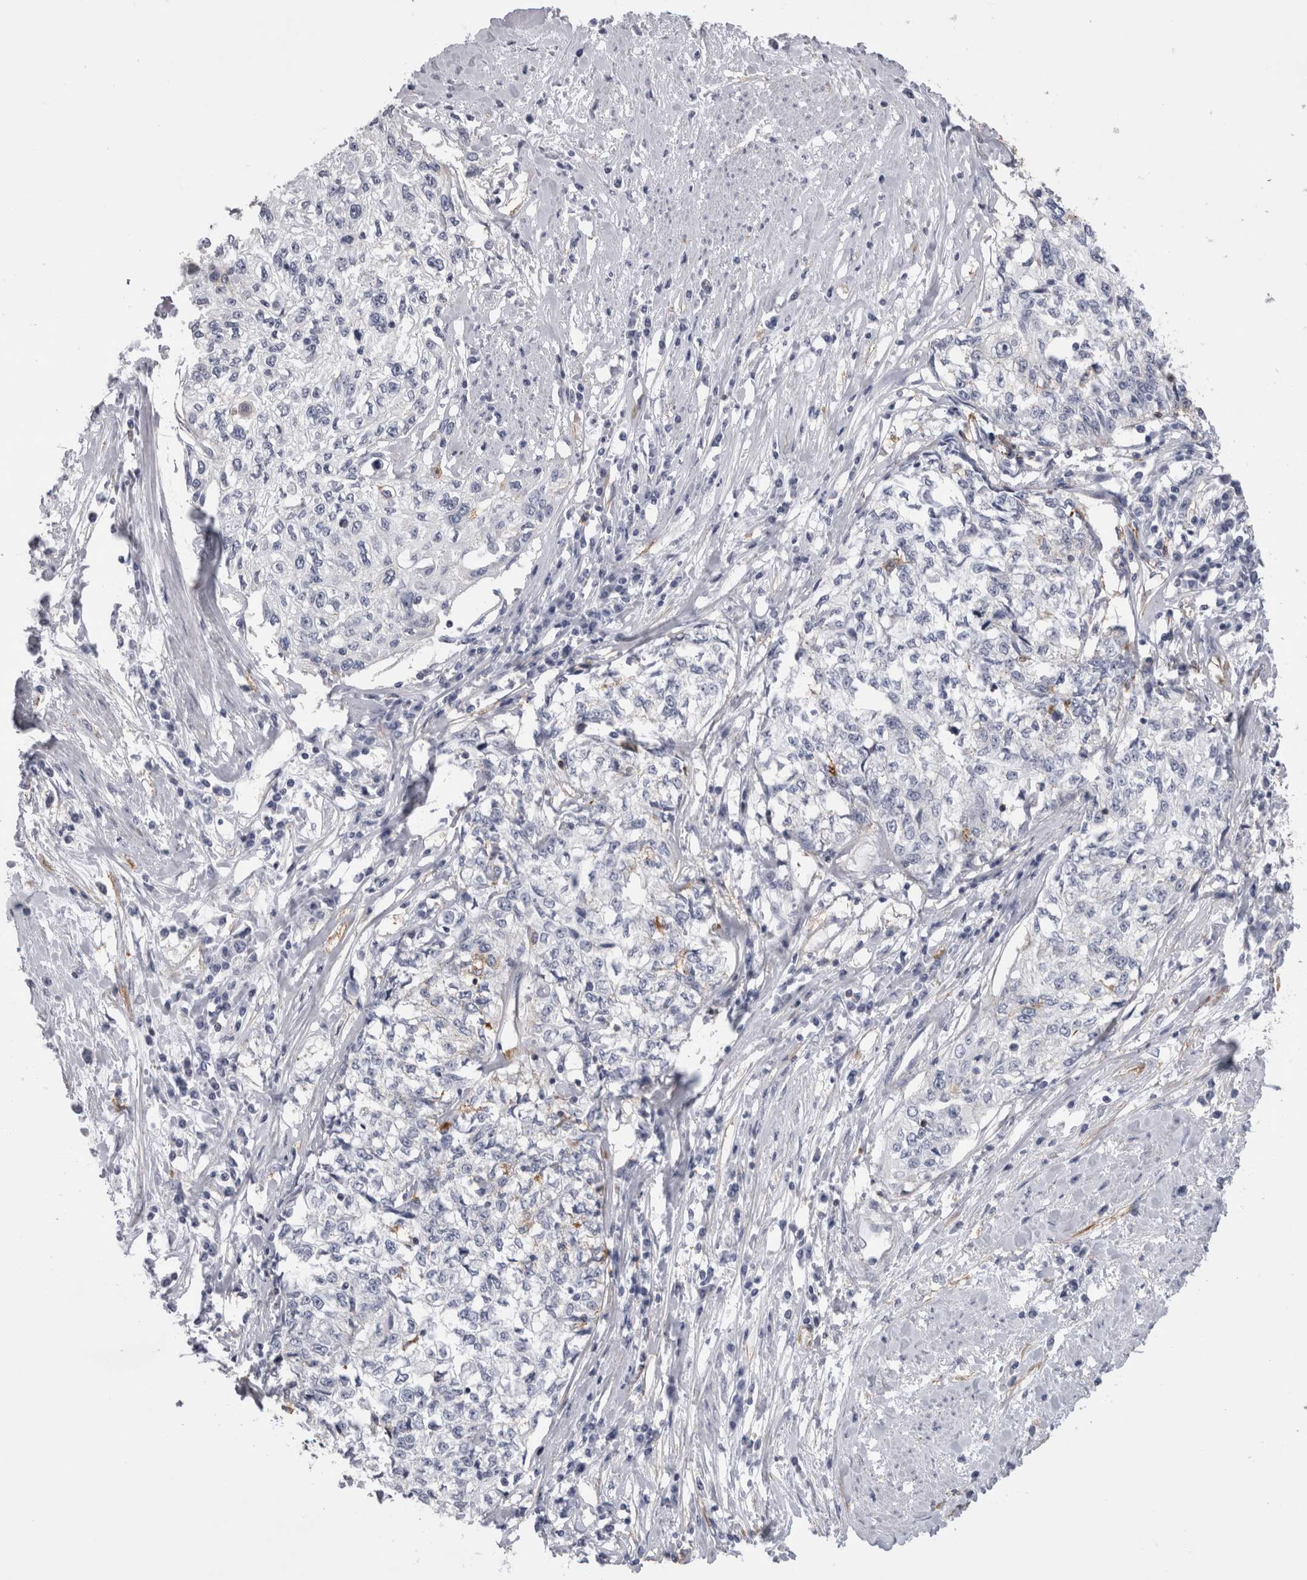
{"staining": {"intensity": "weak", "quantity": "<25%", "location": "cytoplasmic/membranous"}, "tissue": "cervical cancer", "cell_type": "Tumor cells", "image_type": "cancer", "snomed": [{"axis": "morphology", "description": "Squamous cell carcinoma, NOS"}, {"axis": "topography", "description": "Cervix"}], "caption": "Immunohistochemical staining of cervical squamous cell carcinoma exhibits no significant positivity in tumor cells. Brightfield microscopy of immunohistochemistry (IHC) stained with DAB (brown) and hematoxylin (blue), captured at high magnification.", "gene": "ATXN3", "patient": {"sex": "female", "age": 57}}